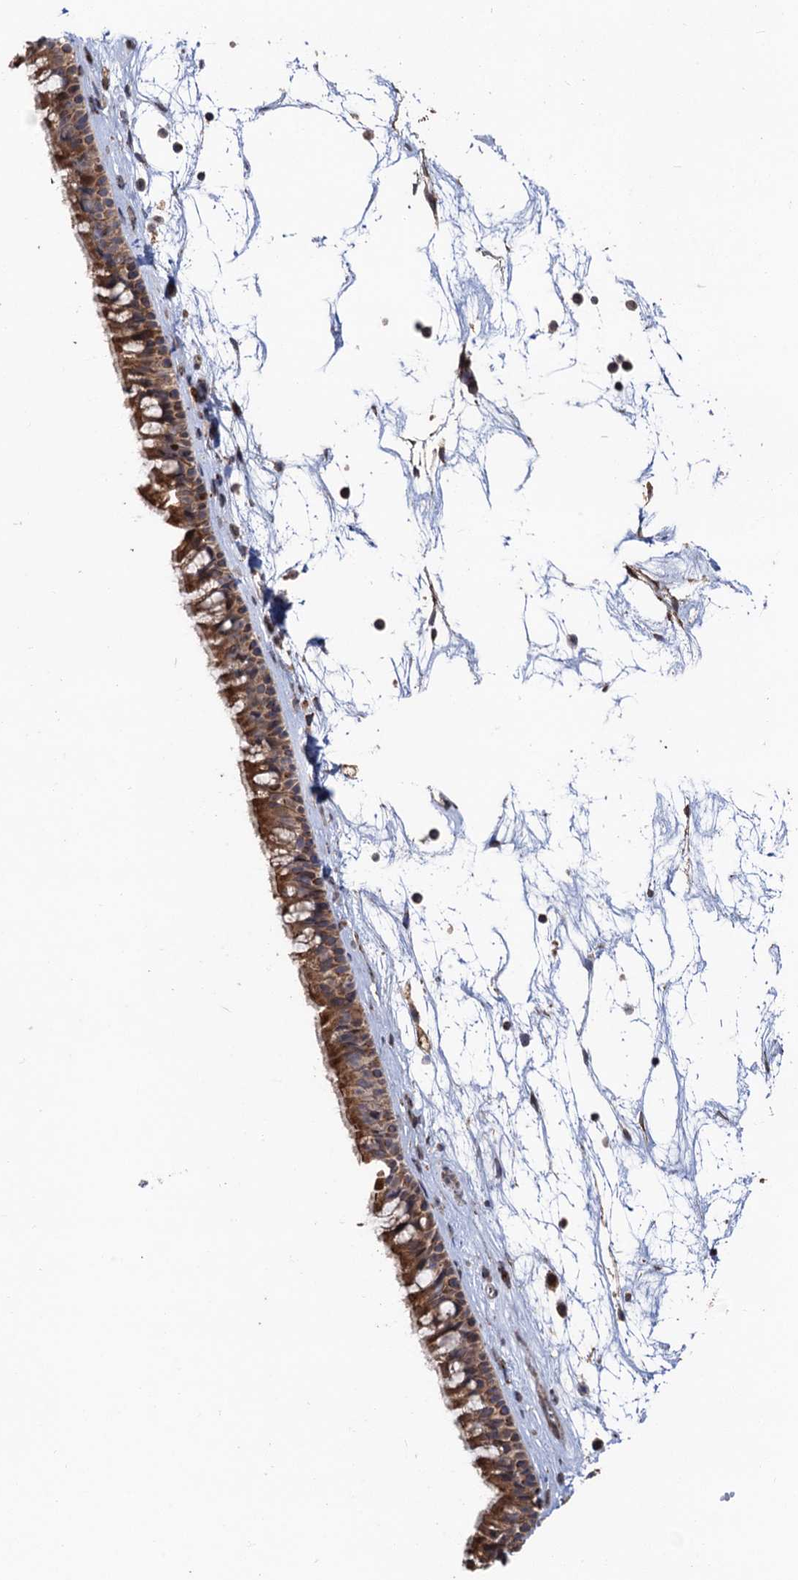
{"staining": {"intensity": "moderate", "quantity": ">75%", "location": "cytoplasmic/membranous"}, "tissue": "nasopharynx", "cell_type": "Respiratory epithelial cells", "image_type": "normal", "snomed": [{"axis": "morphology", "description": "Normal tissue, NOS"}, {"axis": "topography", "description": "Nasopharynx"}], "caption": "DAB (3,3'-diaminobenzidine) immunohistochemical staining of unremarkable human nasopharynx demonstrates moderate cytoplasmic/membranous protein positivity in approximately >75% of respiratory epithelial cells. Ihc stains the protein of interest in brown and the nuclei are stained blue.", "gene": "BMERB1", "patient": {"sex": "male", "age": 64}}